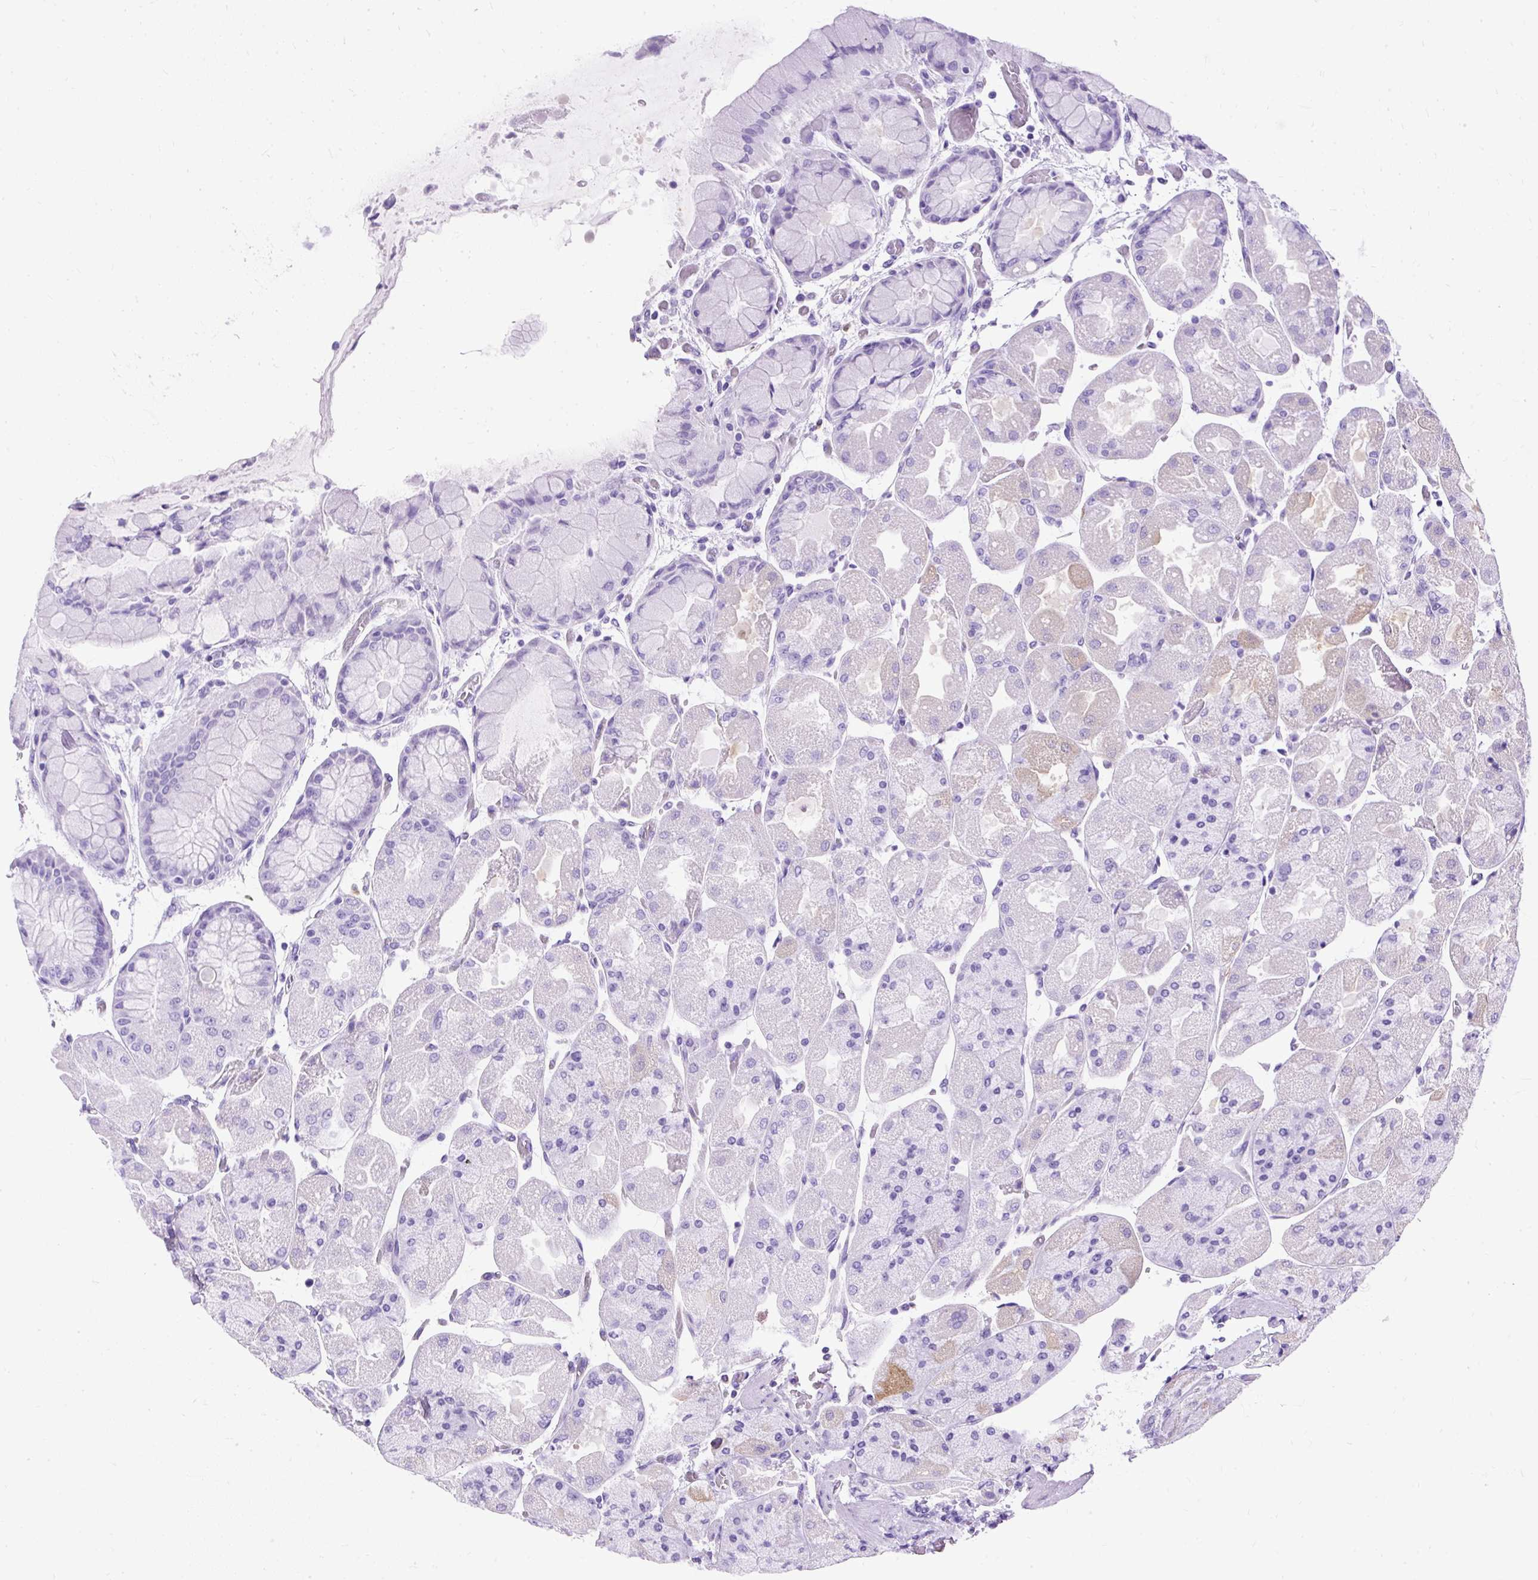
{"staining": {"intensity": "negative", "quantity": "none", "location": "none"}, "tissue": "stomach", "cell_type": "Glandular cells", "image_type": "normal", "snomed": [{"axis": "morphology", "description": "Normal tissue, NOS"}, {"axis": "topography", "description": "Stomach"}], "caption": "This is a image of immunohistochemistry (IHC) staining of normal stomach, which shows no expression in glandular cells. Brightfield microscopy of IHC stained with DAB (3,3'-diaminobenzidine) (brown) and hematoxylin (blue), captured at high magnification.", "gene": "PVALB", "patient": {"sex": "female", "age": 61}}